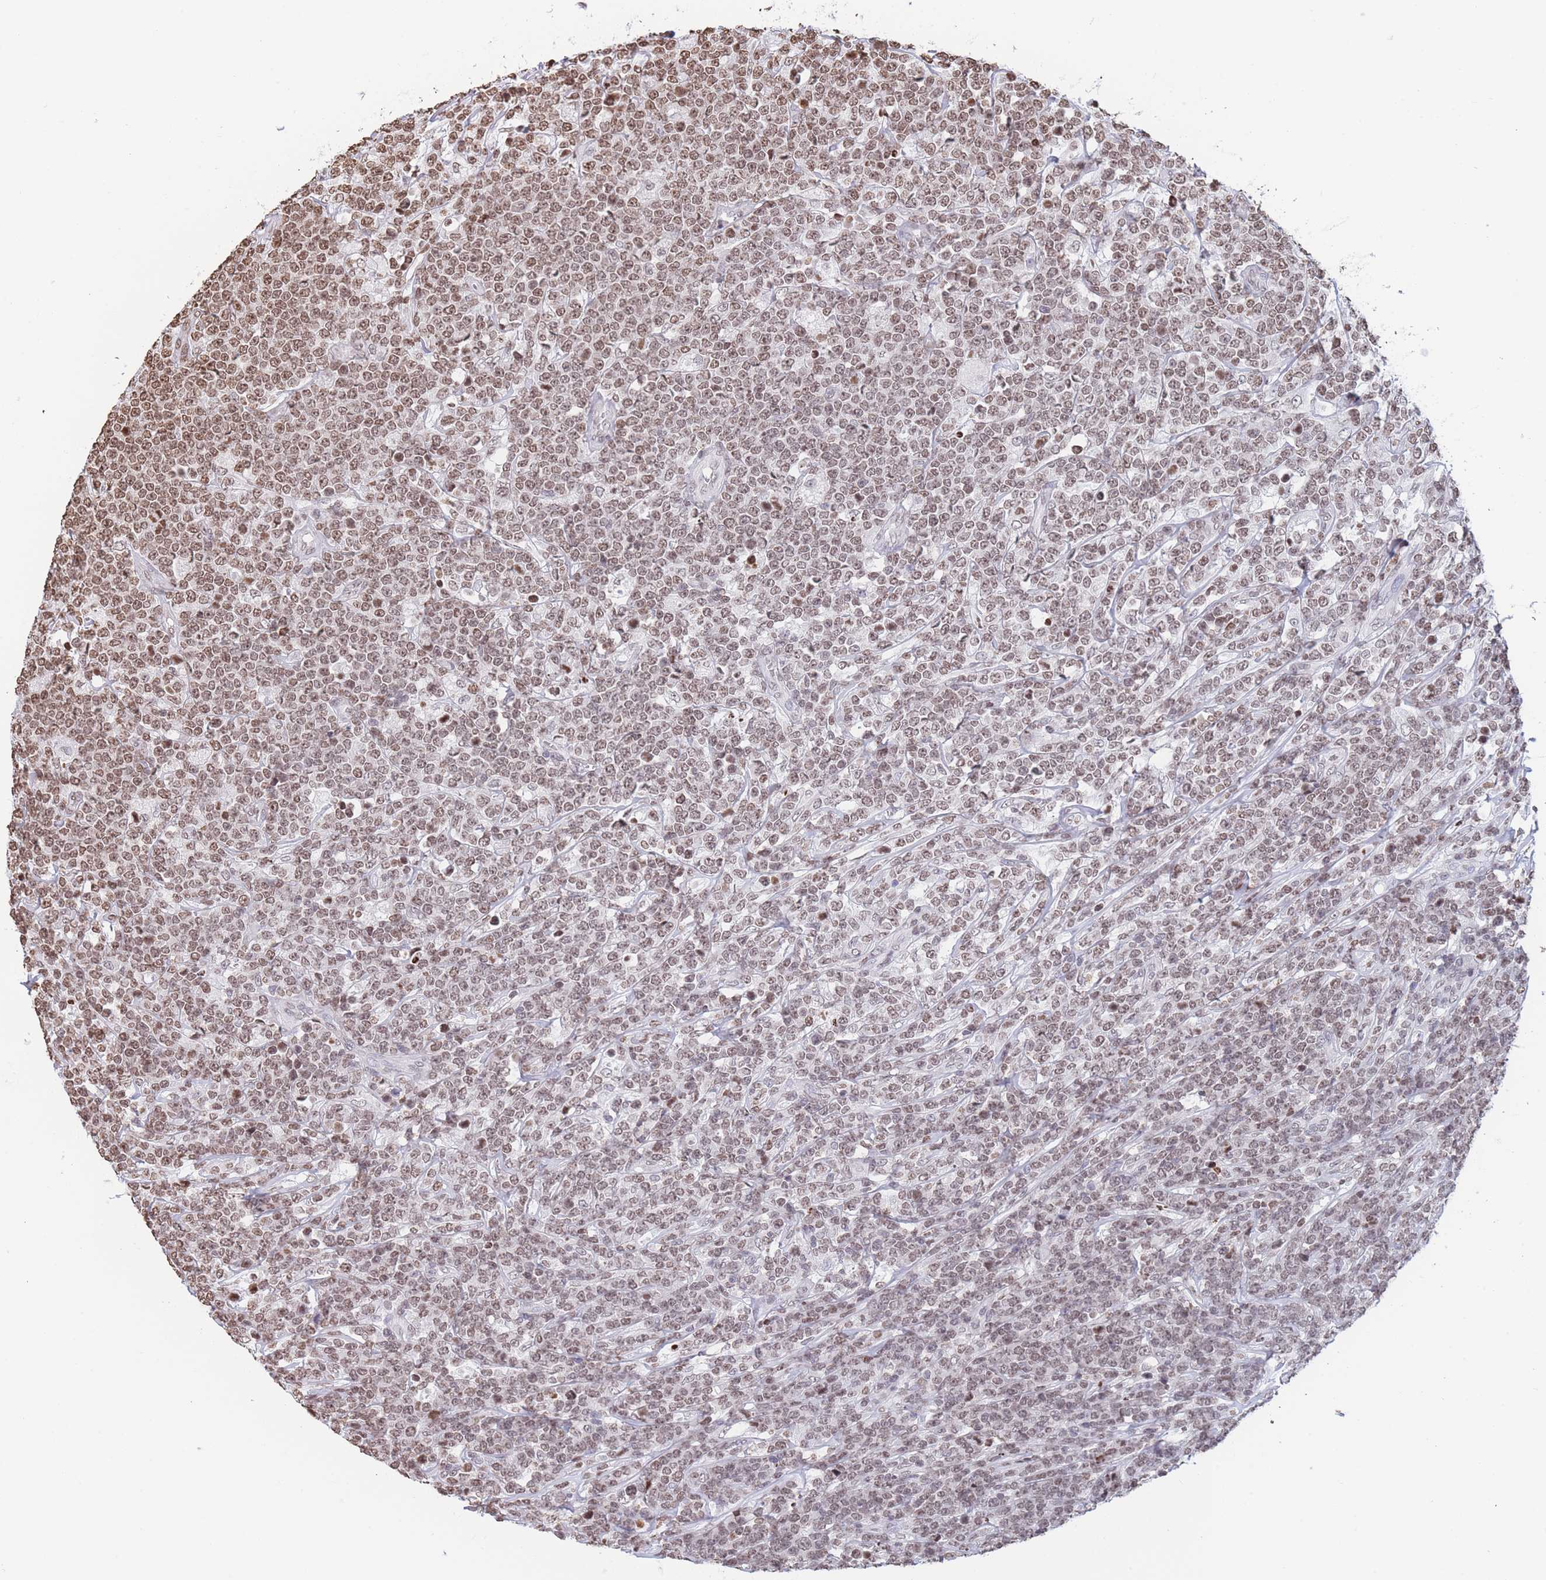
{"staining": {"intensity": "moderate", "quantity": ">75%", "location": "nuclear"}, "tissue": "lymphoma", "cell_type": "Tumor cells", "image_type": "cancer", "snomed": [{"axis": "morphology", "description": "Malignant lymphoma, non-Hodgkin's type, High grade"}, {"axis": "topography", "description": "Small intestine"}], "caption": "Immunohistochemistry histopathology image of neoplastic tissue: lymphoma stained using immunohistochemistry shows medium levels of moderate protein expression localized specifically in the nuclear of tumor cells, appearing as a nuclear brown color.", "gene": "H2BC11", "patient": {"sex": "male", "age": 8}}